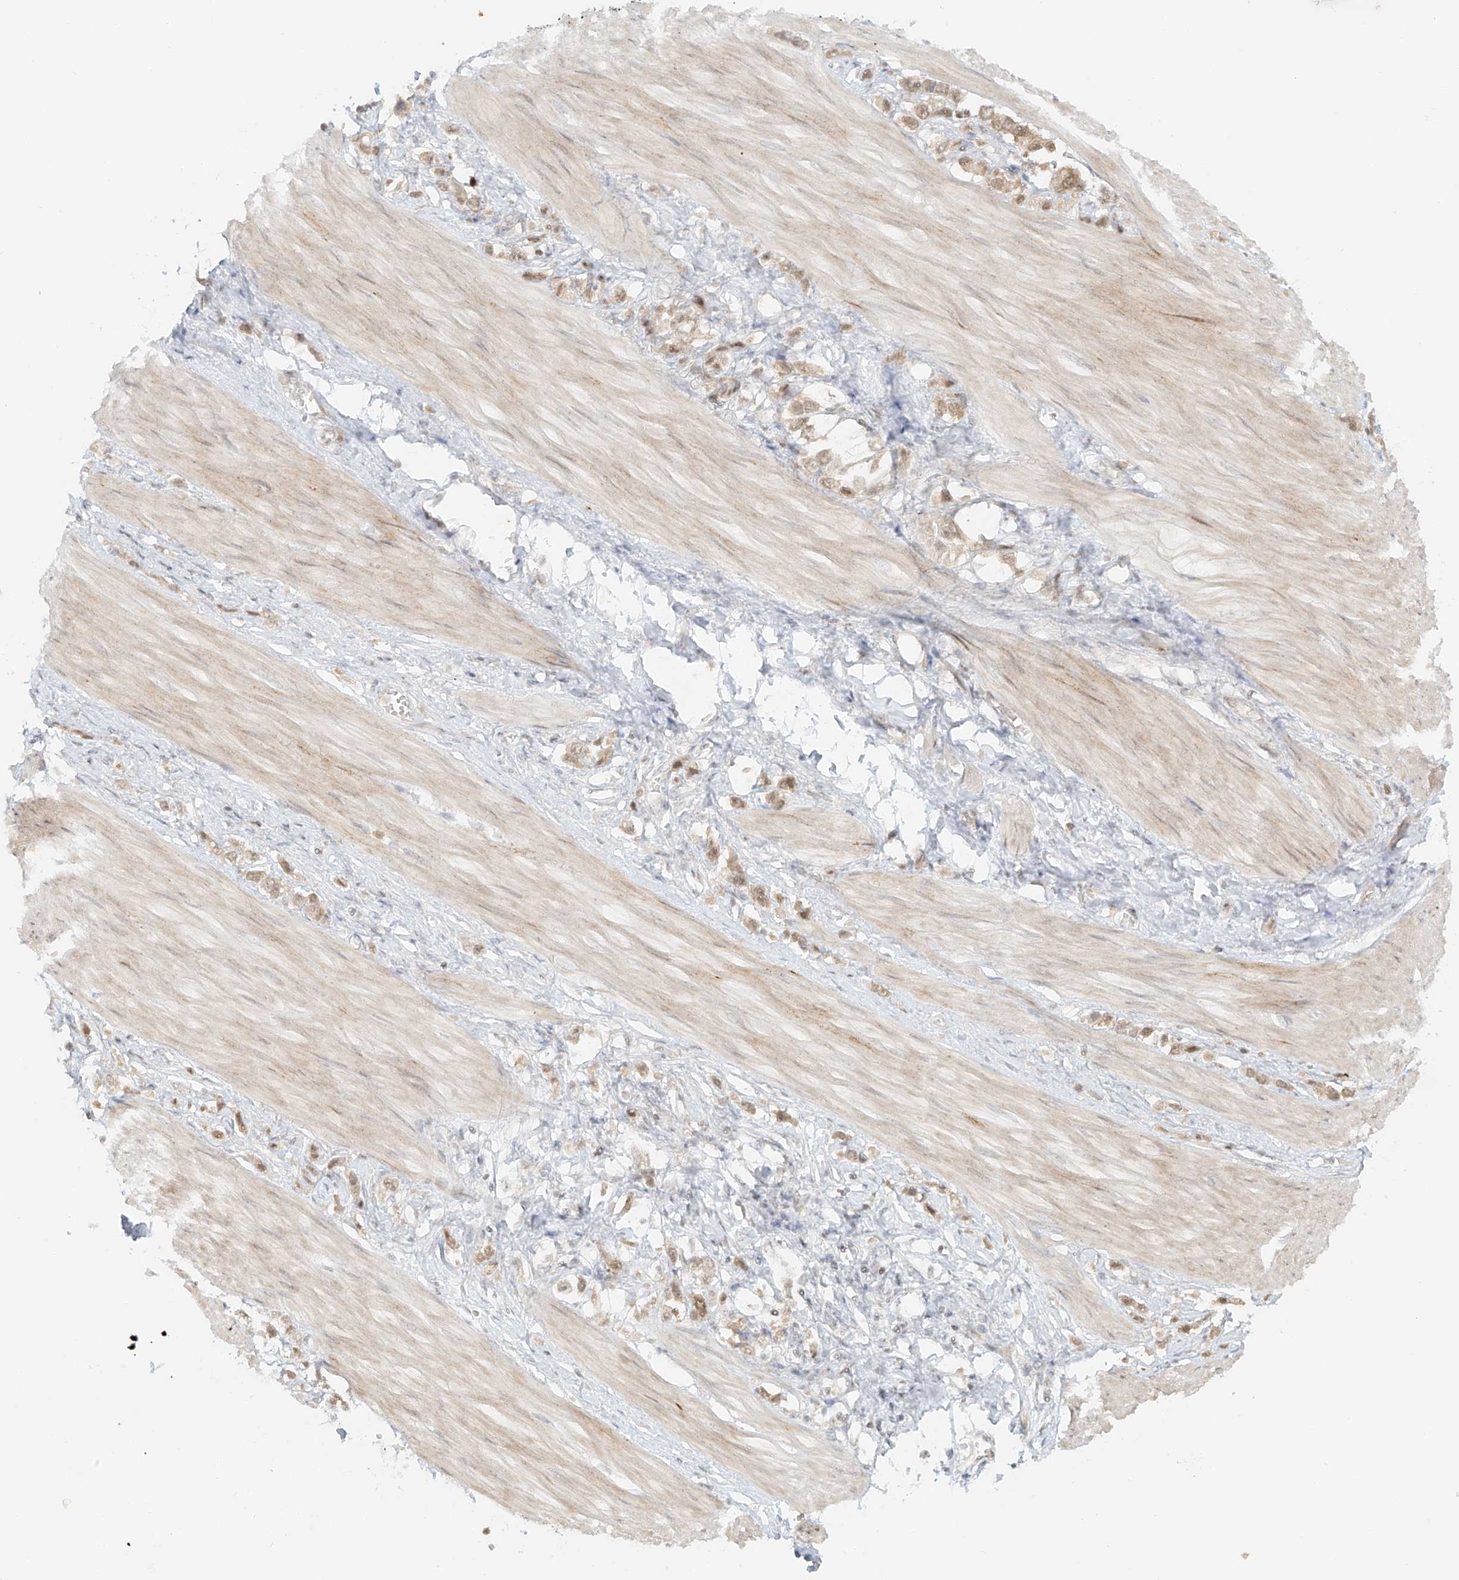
{"staining": {"intensity": "moderate", "quantity": ">75%", "location": "cytoplasmic/membranous"}, "tissue": "stomach cancer", "cell_type": "Tumor cells", "image_type": "cancer", "snomed": [{"axis": "morphology", "description": "Adenocarcinoma, NOS"}, {"axis": "topography", "description": "Stomach"}], "caption": "The photomicrograph demonstrates immunohistochemical staining of stomach adenocarcinoma. There is moderate cytoplasmic/membranous positivity is present in about >75% of tumor cells.", "gene": "MIPEP", "patient": {"sex": "female", "age": 65}}